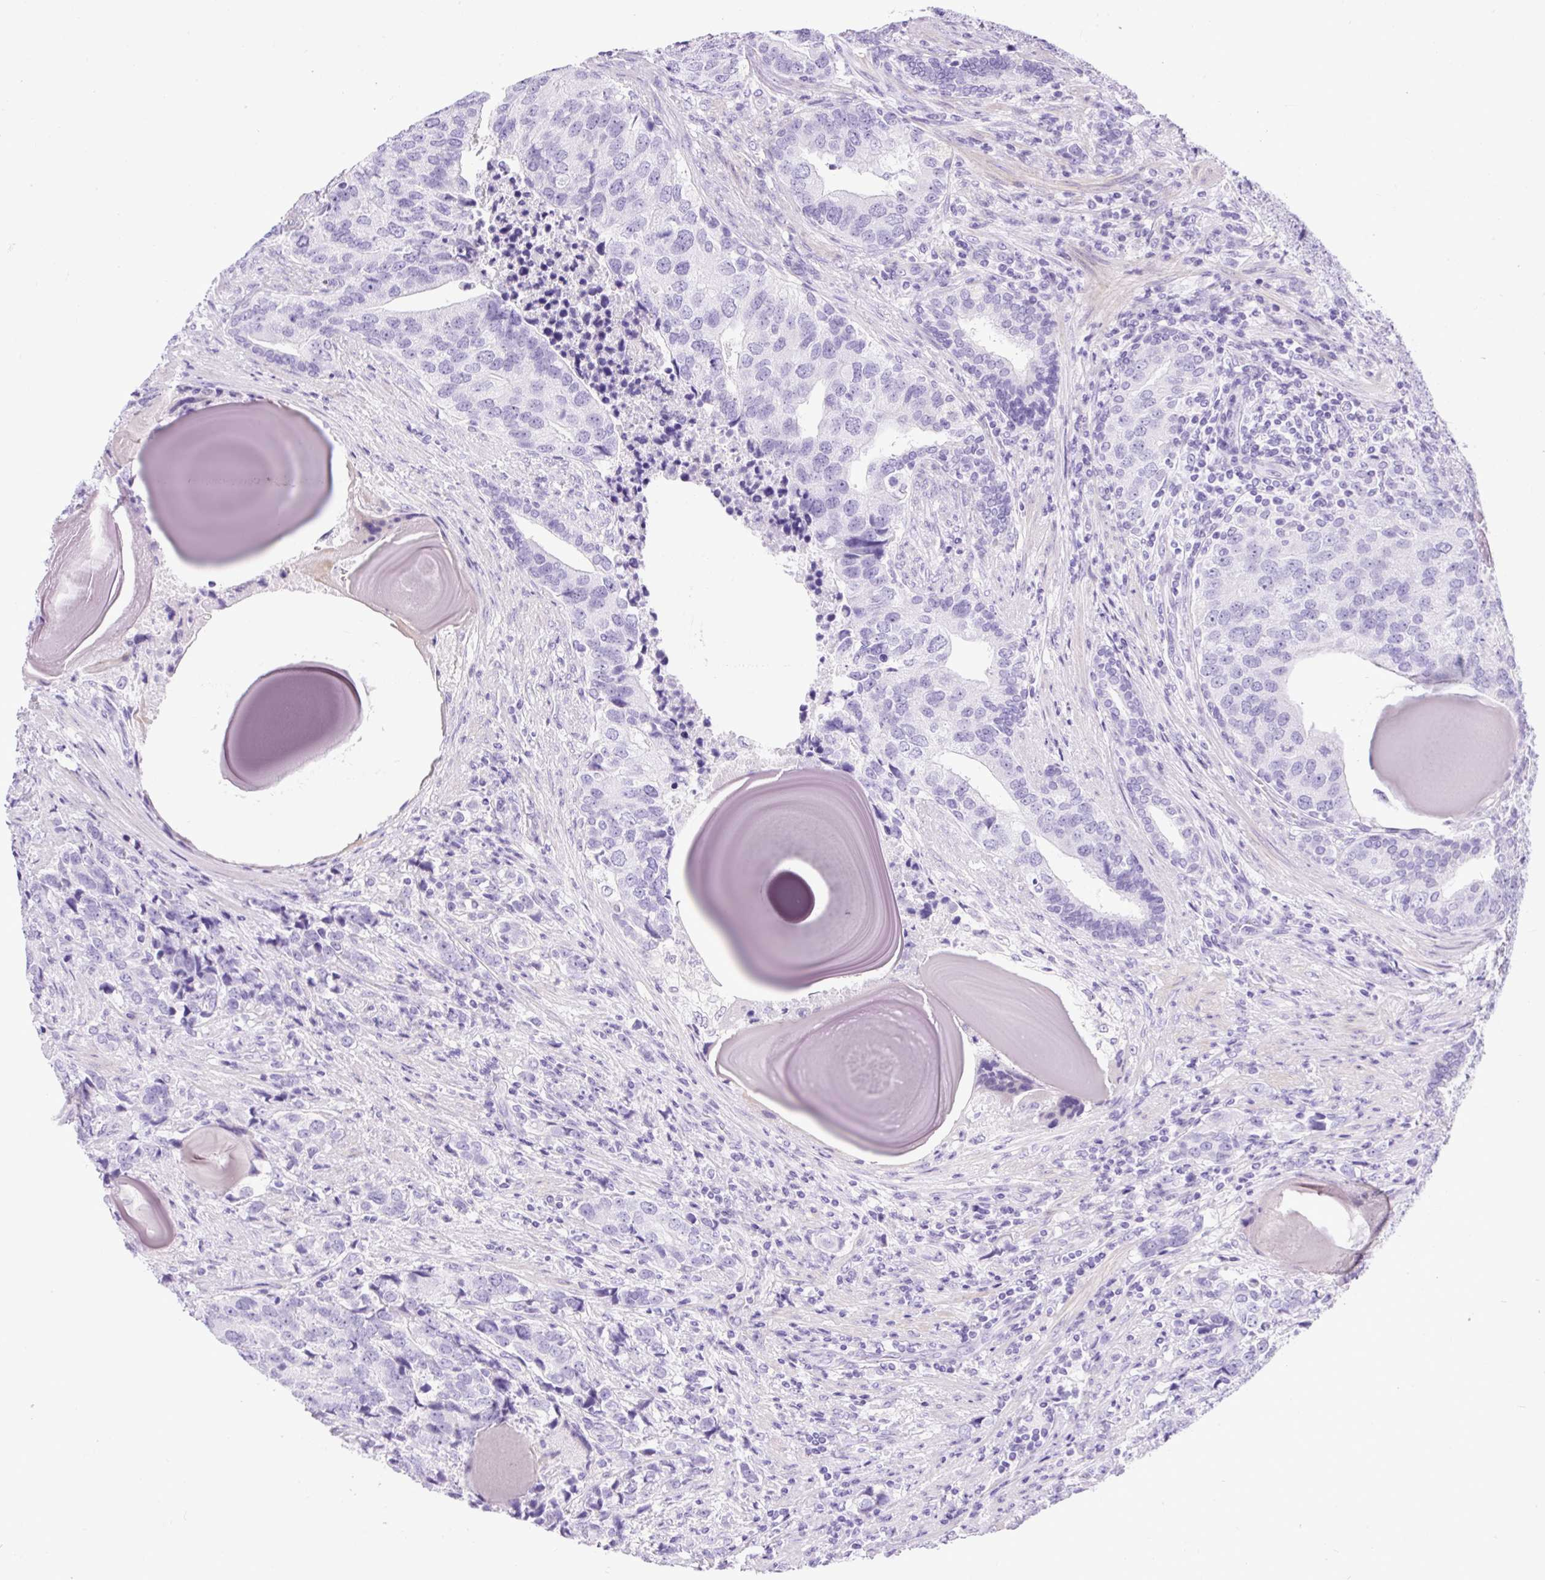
{"staining": {"intensity": "negative", "quantity": "none", "location": "none"}, "tissue": "prostate cancer", "cell_type": "Tumor cells", "image_type": "cancer", "snomed": [{"axis": "morphology", "description": "Adenocarcinoma, High grade"}, {"axis": "topography", "description": "Prostate"}], "caption": "High magnification brightfield microscopy of high-grade adenocarcinoma (prostate) stained with DAB (brown) and counterstained with hematoxylin (blue): tumor cells show no significant expression.", "gene": "UPP1", "patient": {"sex": "male", "age": 68}}